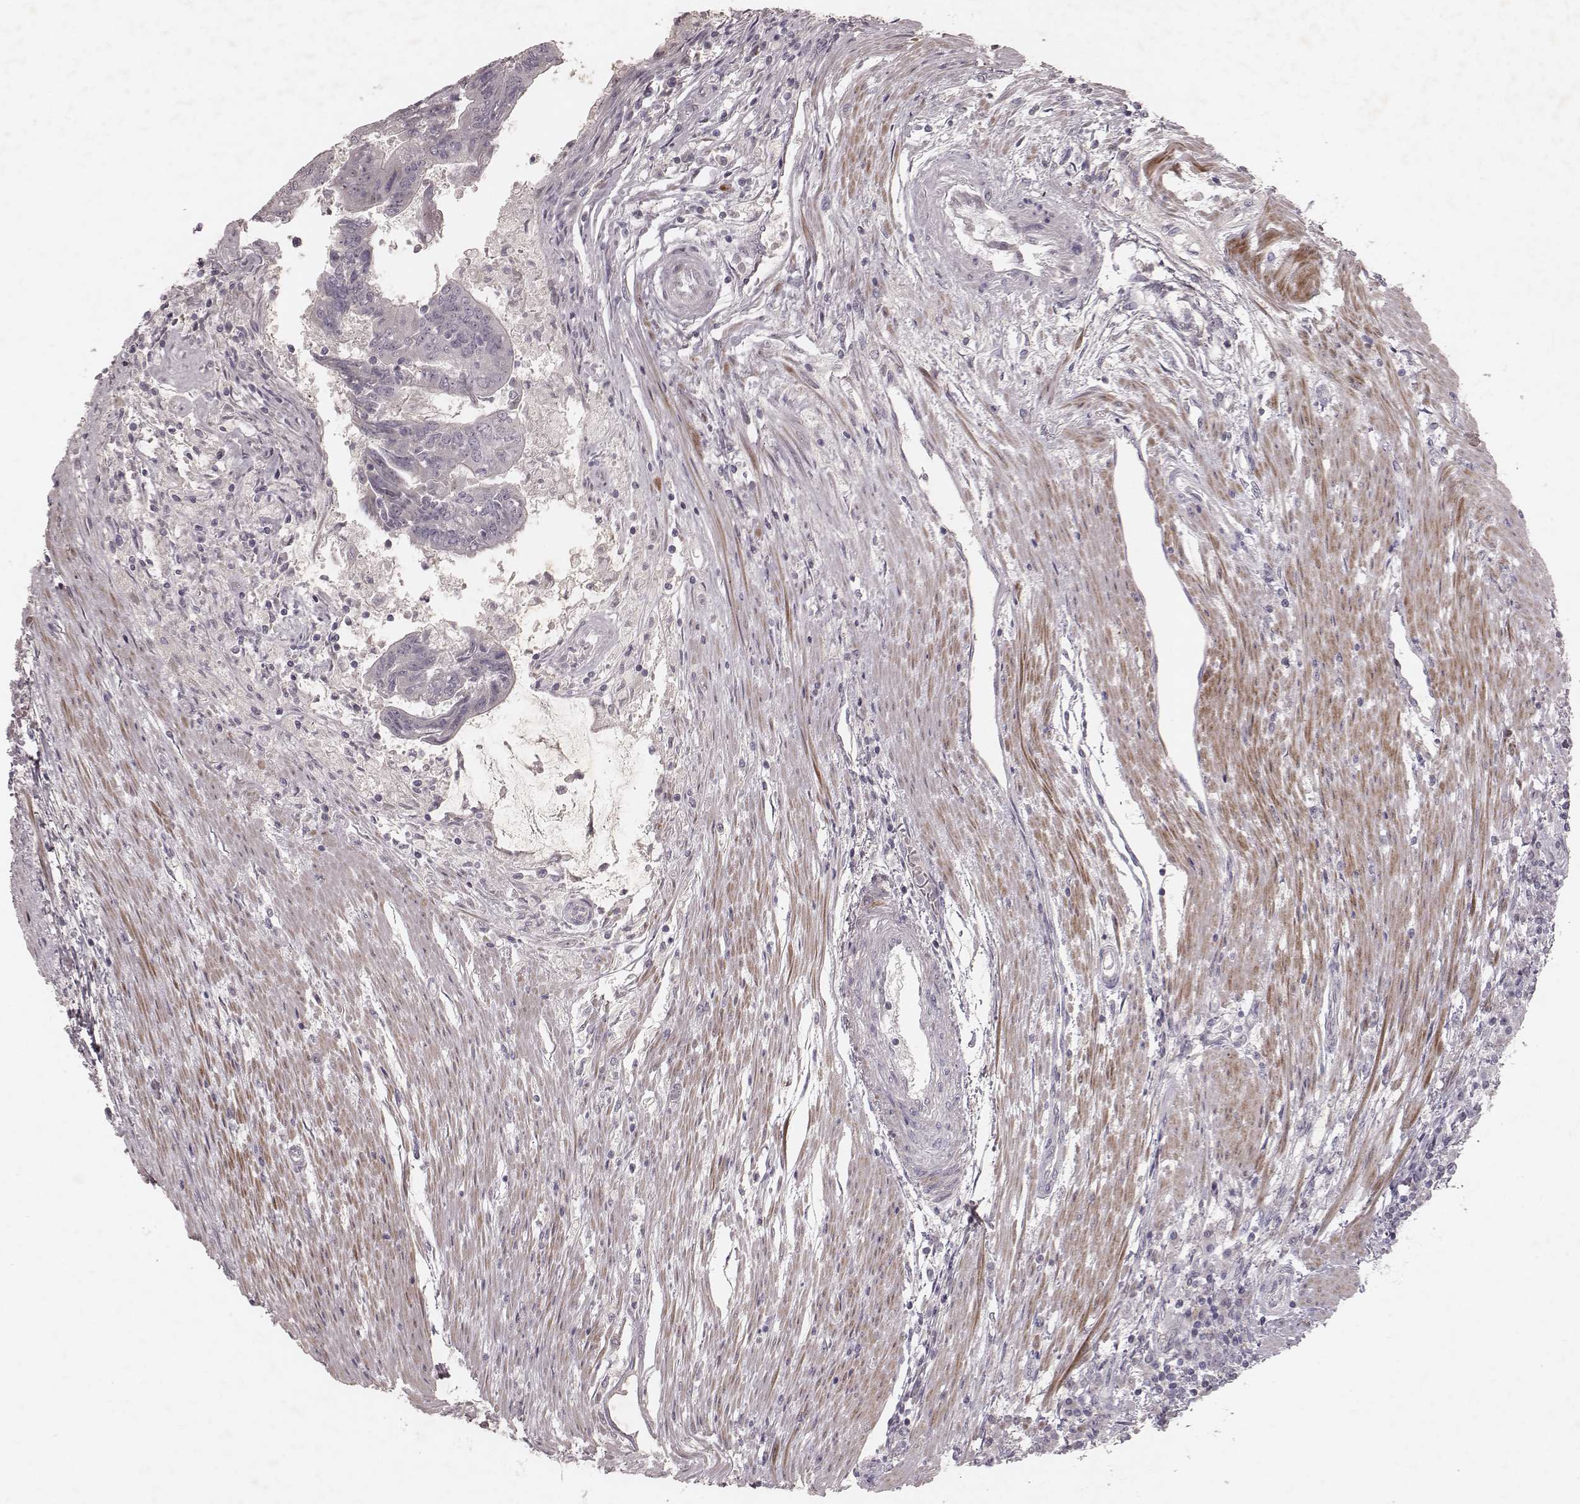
{"staining": {"intensity": "negative", "quantity": "none", "location": "none"}, "tissue": "colorectal cancer", "cell_type": "Tumor cells", "image_type": "cancer", "snomed": [{"axis": "morphology", "description": "Adenocarcinoma, NOS"}, {"axis": "topography", "description": "Colon"}], "caption": "Colorectal cancer stained for a protein using IHC shows no positivity tumor cells.", "gene": "FAM13B", "patient": {"sex": "female", "age": 70}}